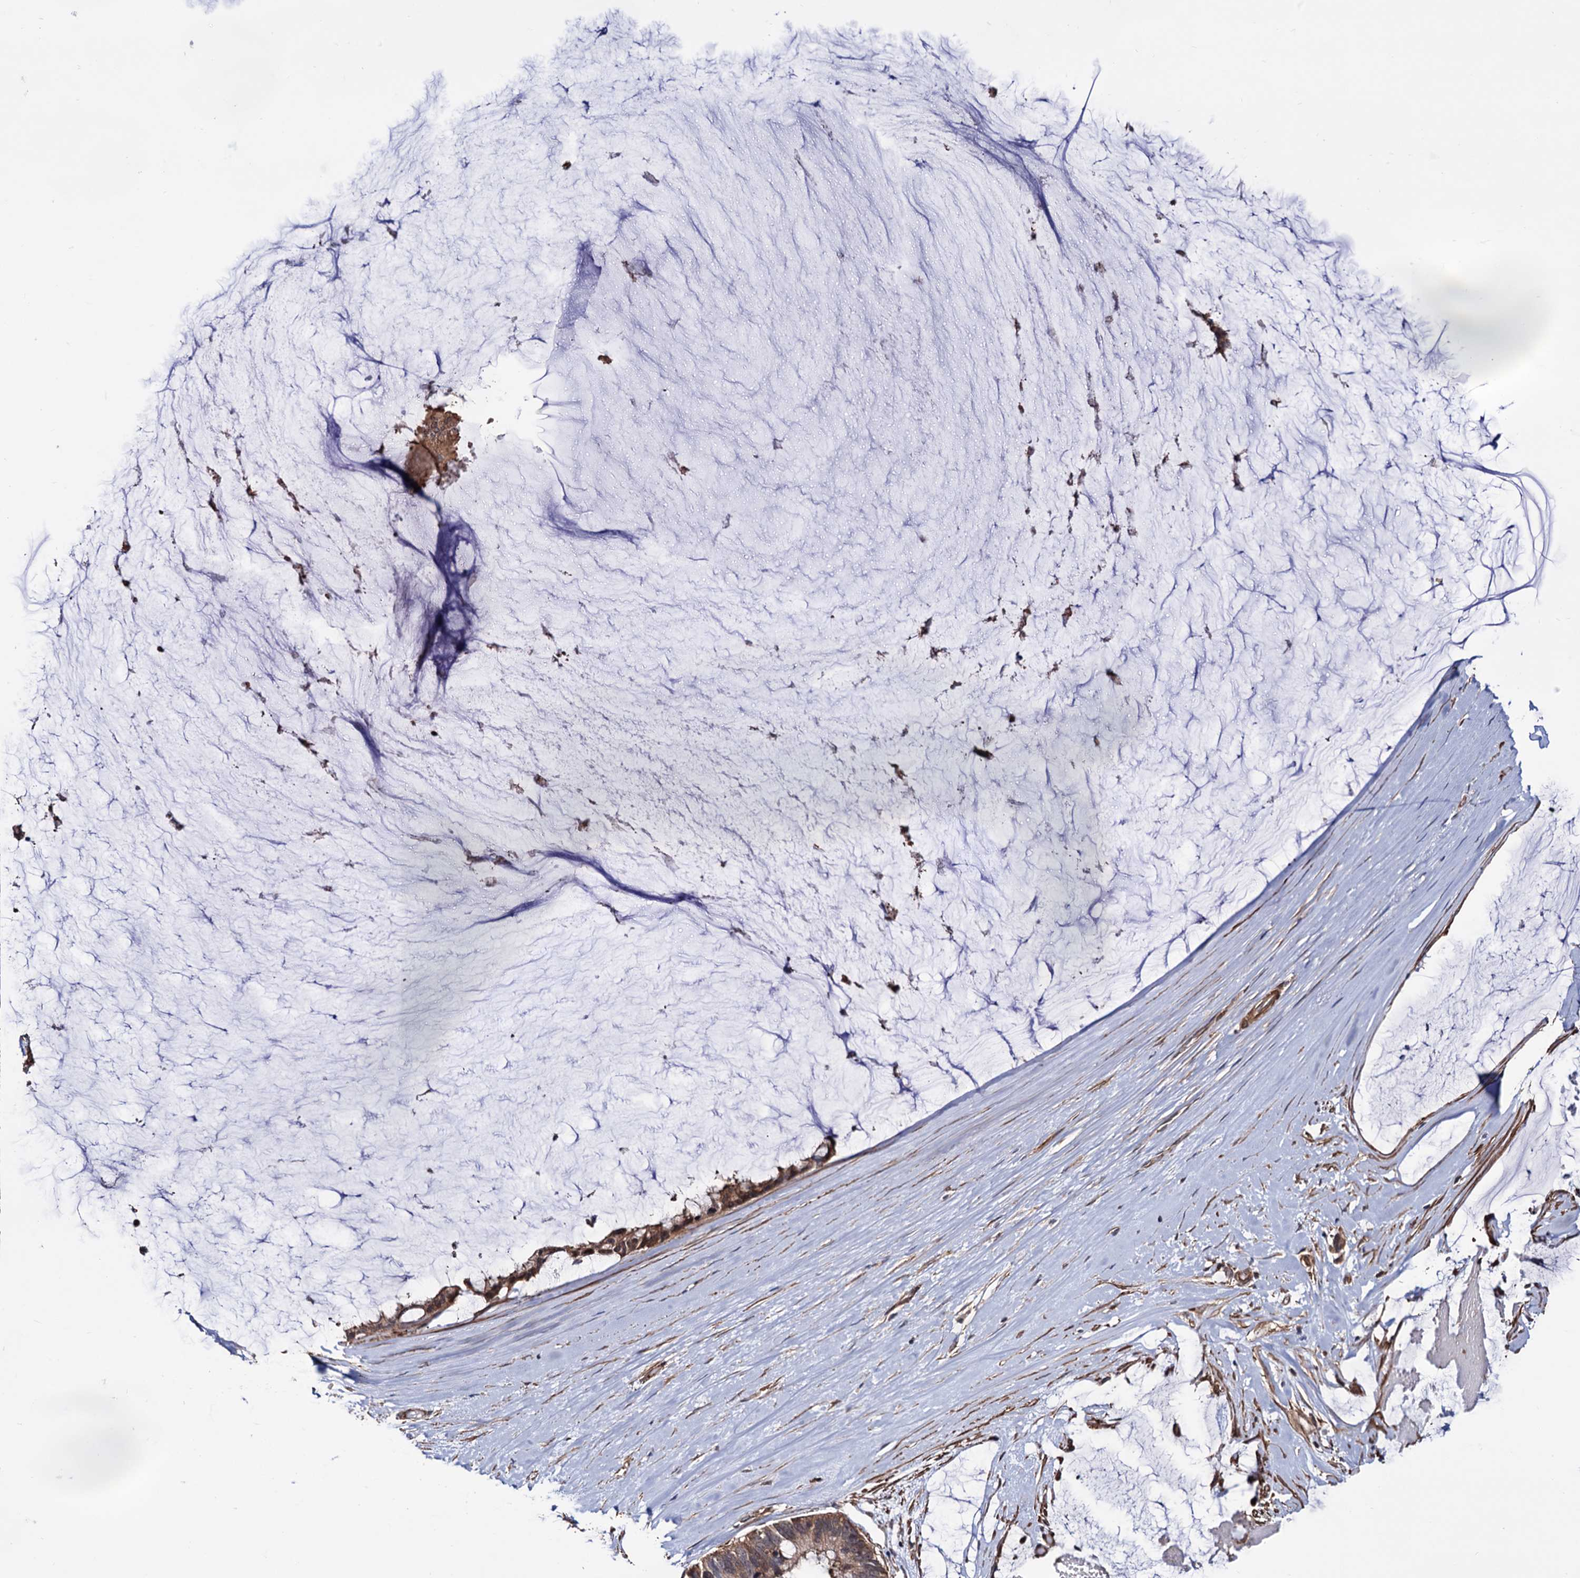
{"staining": {"intensity": "moderate", "quantity": ">75%", "location": "cytoplasmic/membranous"}, "tissue": "ovarian cancer", "cell_type": "Tumor cells", "image_type": "cancer", "snomed": [{"axis": "morphology", "description": "Cystadenocarcinoma, mucinous, NOS"}, {"axis": "topography", "description": "Ovary"}], "caption": "Protein staining by immunohistochemistry shows moderate cytoplasmic/membranous expression in approximately >75% of tumor cells in ovarian cancer. Immunohistochemistry (ihc) stains the protein in brown and the nuclei are stained blue.", "gene": "FERMT2", "patient": {"sex": "female", "age": 39}}